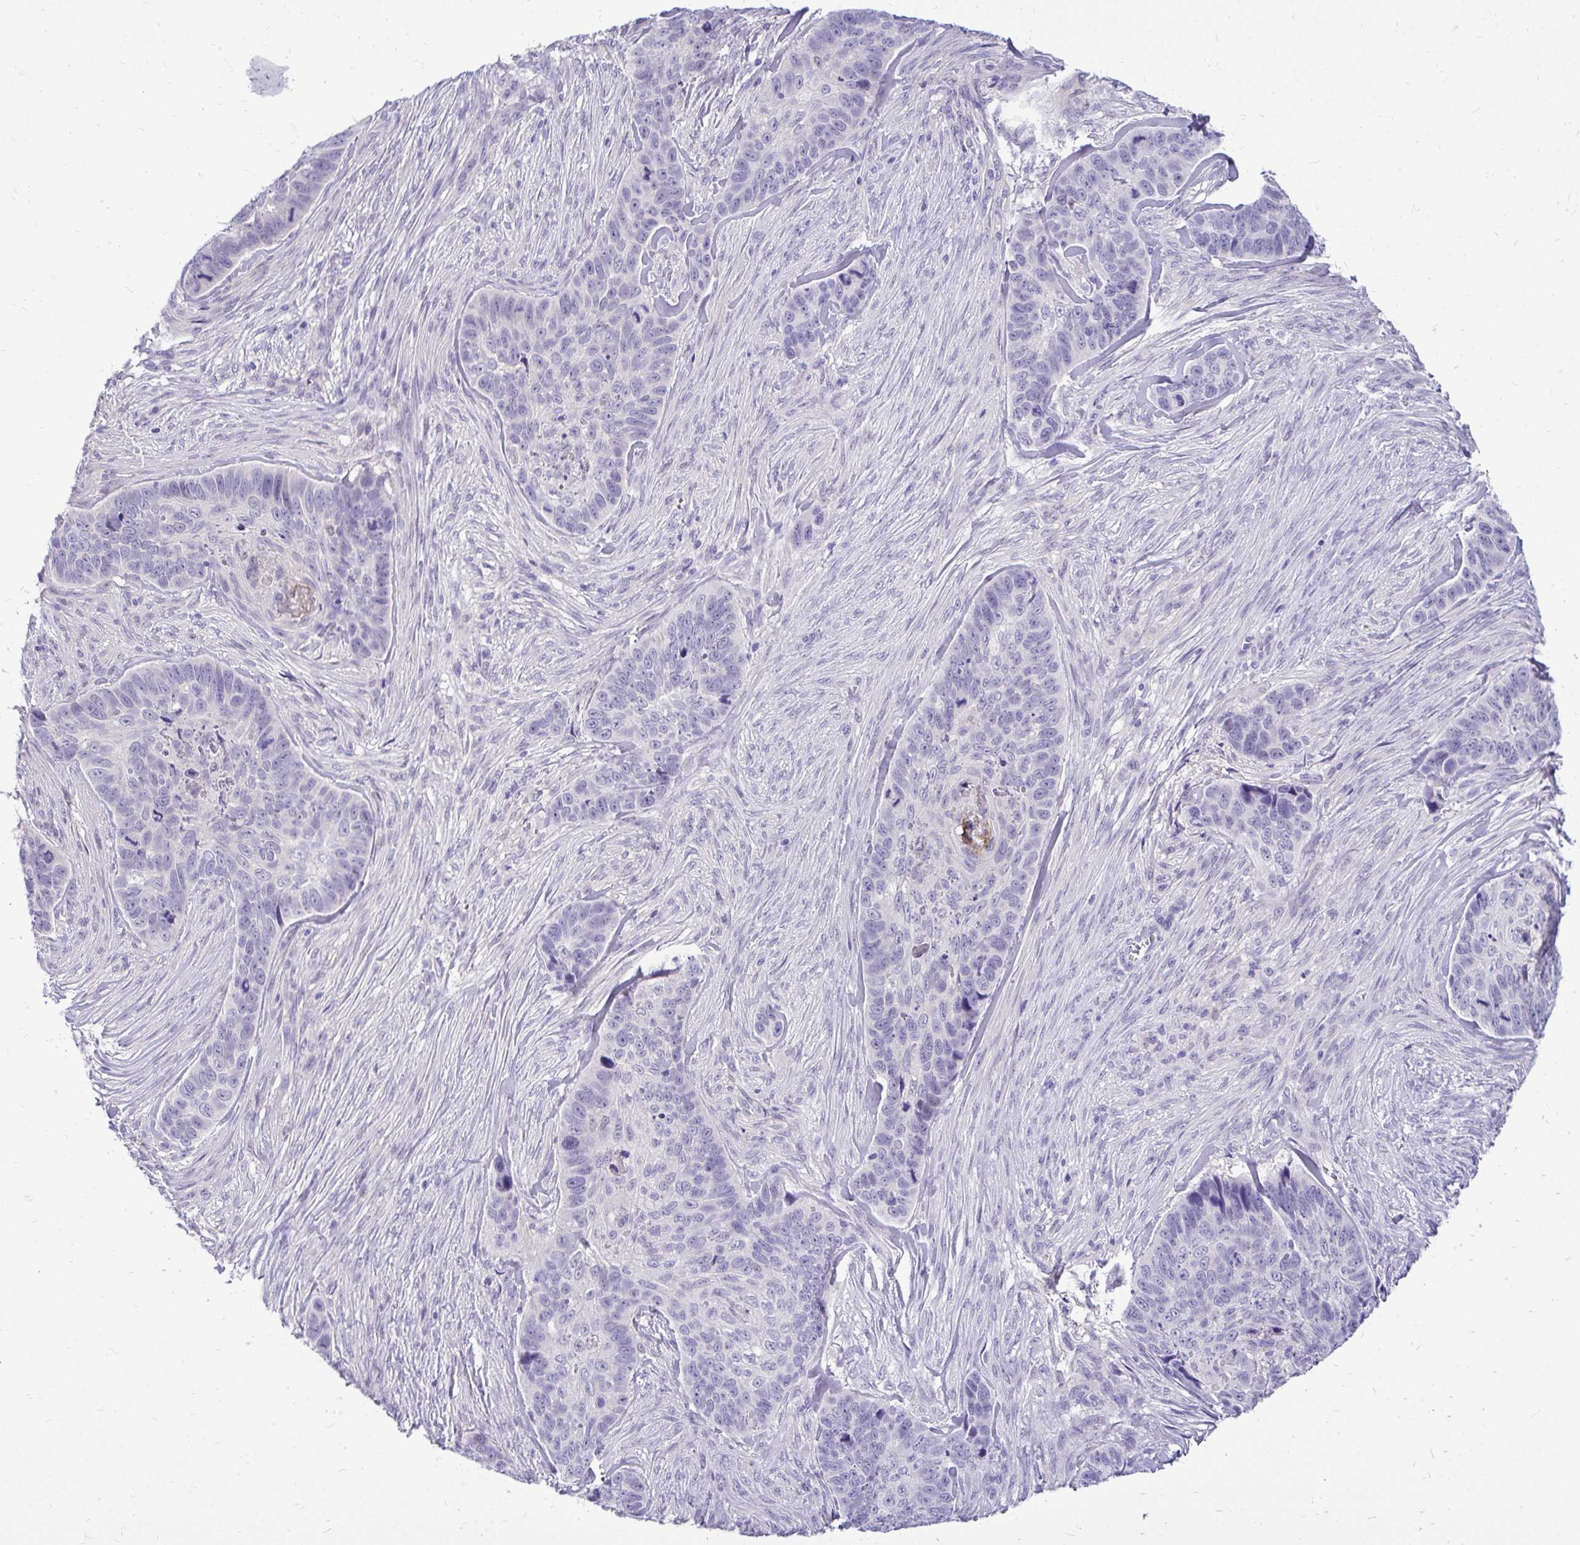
{"staining": {"intensity": "negative", "quantity": "none", "location": "none"}, "tissue": "skin cancer", "cell_type": "Tumor cells", "image_type": "cancer", "snomed": [{"axis": "morphology", "description": "Basal cell carcinoma"}, {"axis": "topography", "description": "Skin"}], "caption": "Tumor cells show no significant staining in skin cancer.", "gene": "ZSWIM9", "patient": {"sex": "female", "age": 82}}